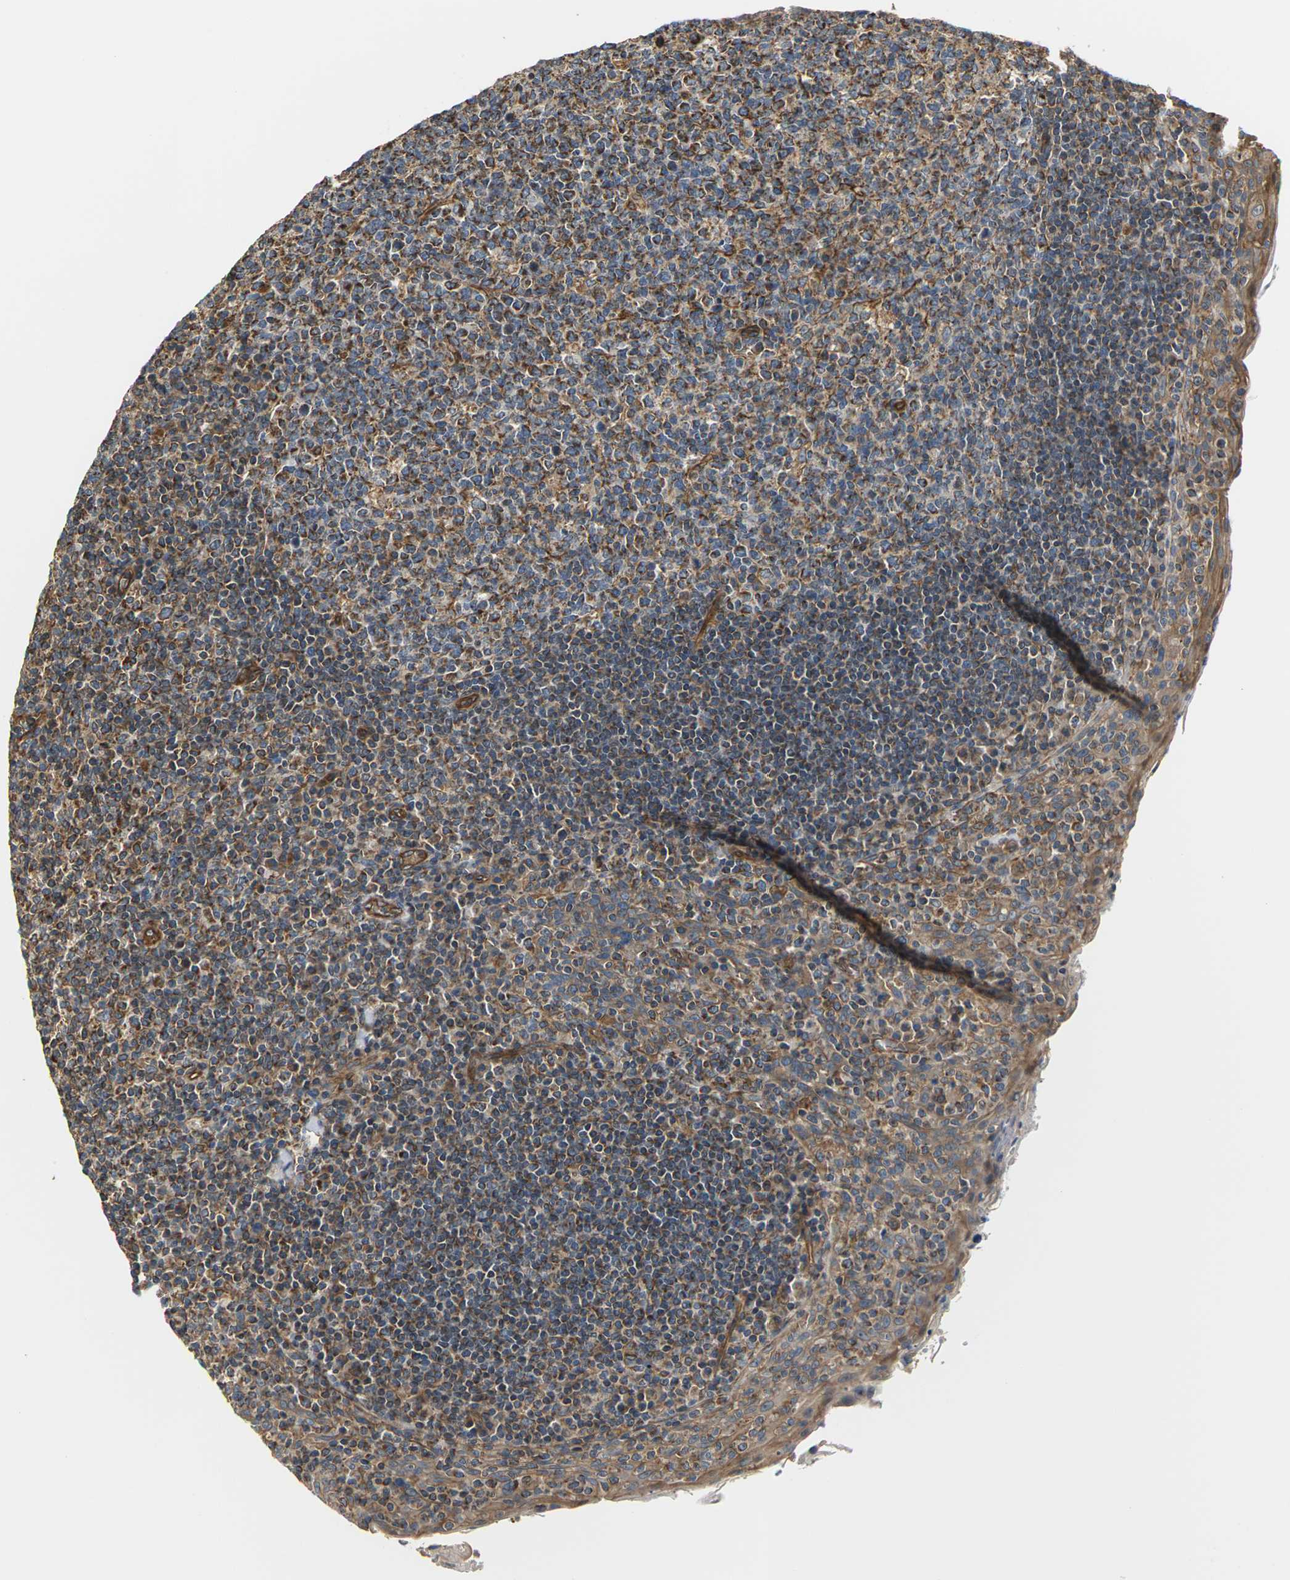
{"staining": {"intensity": "strong", "quantity": "25%-75%", "location": "cytoplasmic/membranous"}, "tissue": "tonsil", "cell_type": "Germinal center cells", "image_type": "normal", "snomed": [{"axis": "morphology", "description": "Normal tissue, NOS"}, {"axis": "topography", "description": "Tonsil"}], "caption": "IHC micrograph of benign human tonsil stained for a protein (brown), which exhibits high levels of strong cytoplasmic/membranous expression in approximately 25%-75% of germinal center cells.", "gene": "PCDHB4", "patient": {"sex": "male", "age": 17}}